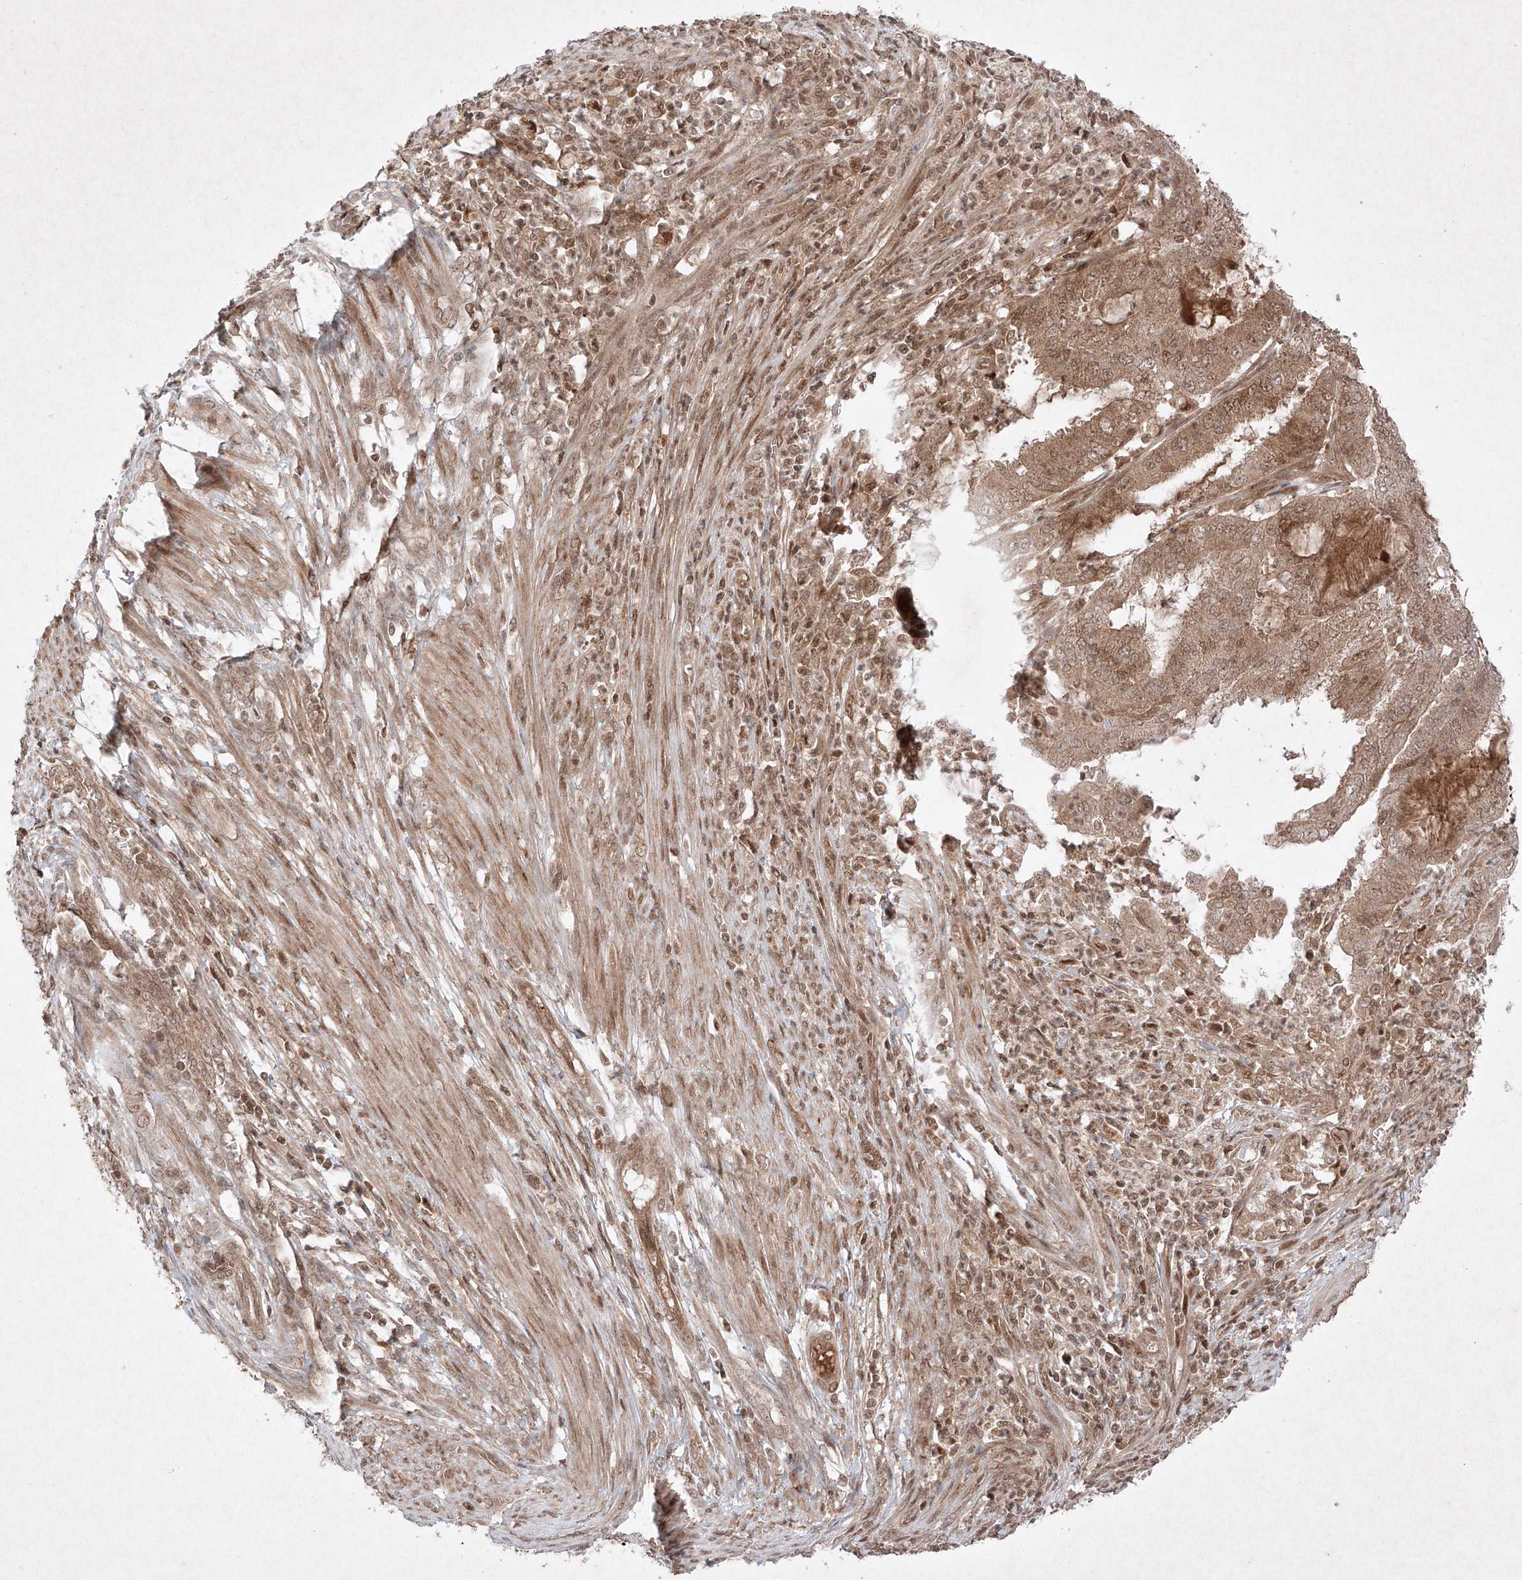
{"staining": {"intensity": "strong", "quantity": "25%-75%", "location": "cytoplasmic/membranous,nuclear"}, "tissue": "endometrial cancer", "cell_type": "Tumor cells", "image_type": "cancer", "snomed": [{"axis": "morphology", "description": "Adenocarcinoma, NOS"}, {"axis": "topography", "description": "Endometrium"}], "caption": "A high-resolution photomicrograph shows immunohistochemistry staining of endometrial cancer, which shows strong cytoplasmic/membranous and nuclear expression in about 25%-75% of tumor cells.", "gene": "RNF31", "patient": {"sex": "female", "age": 51}}